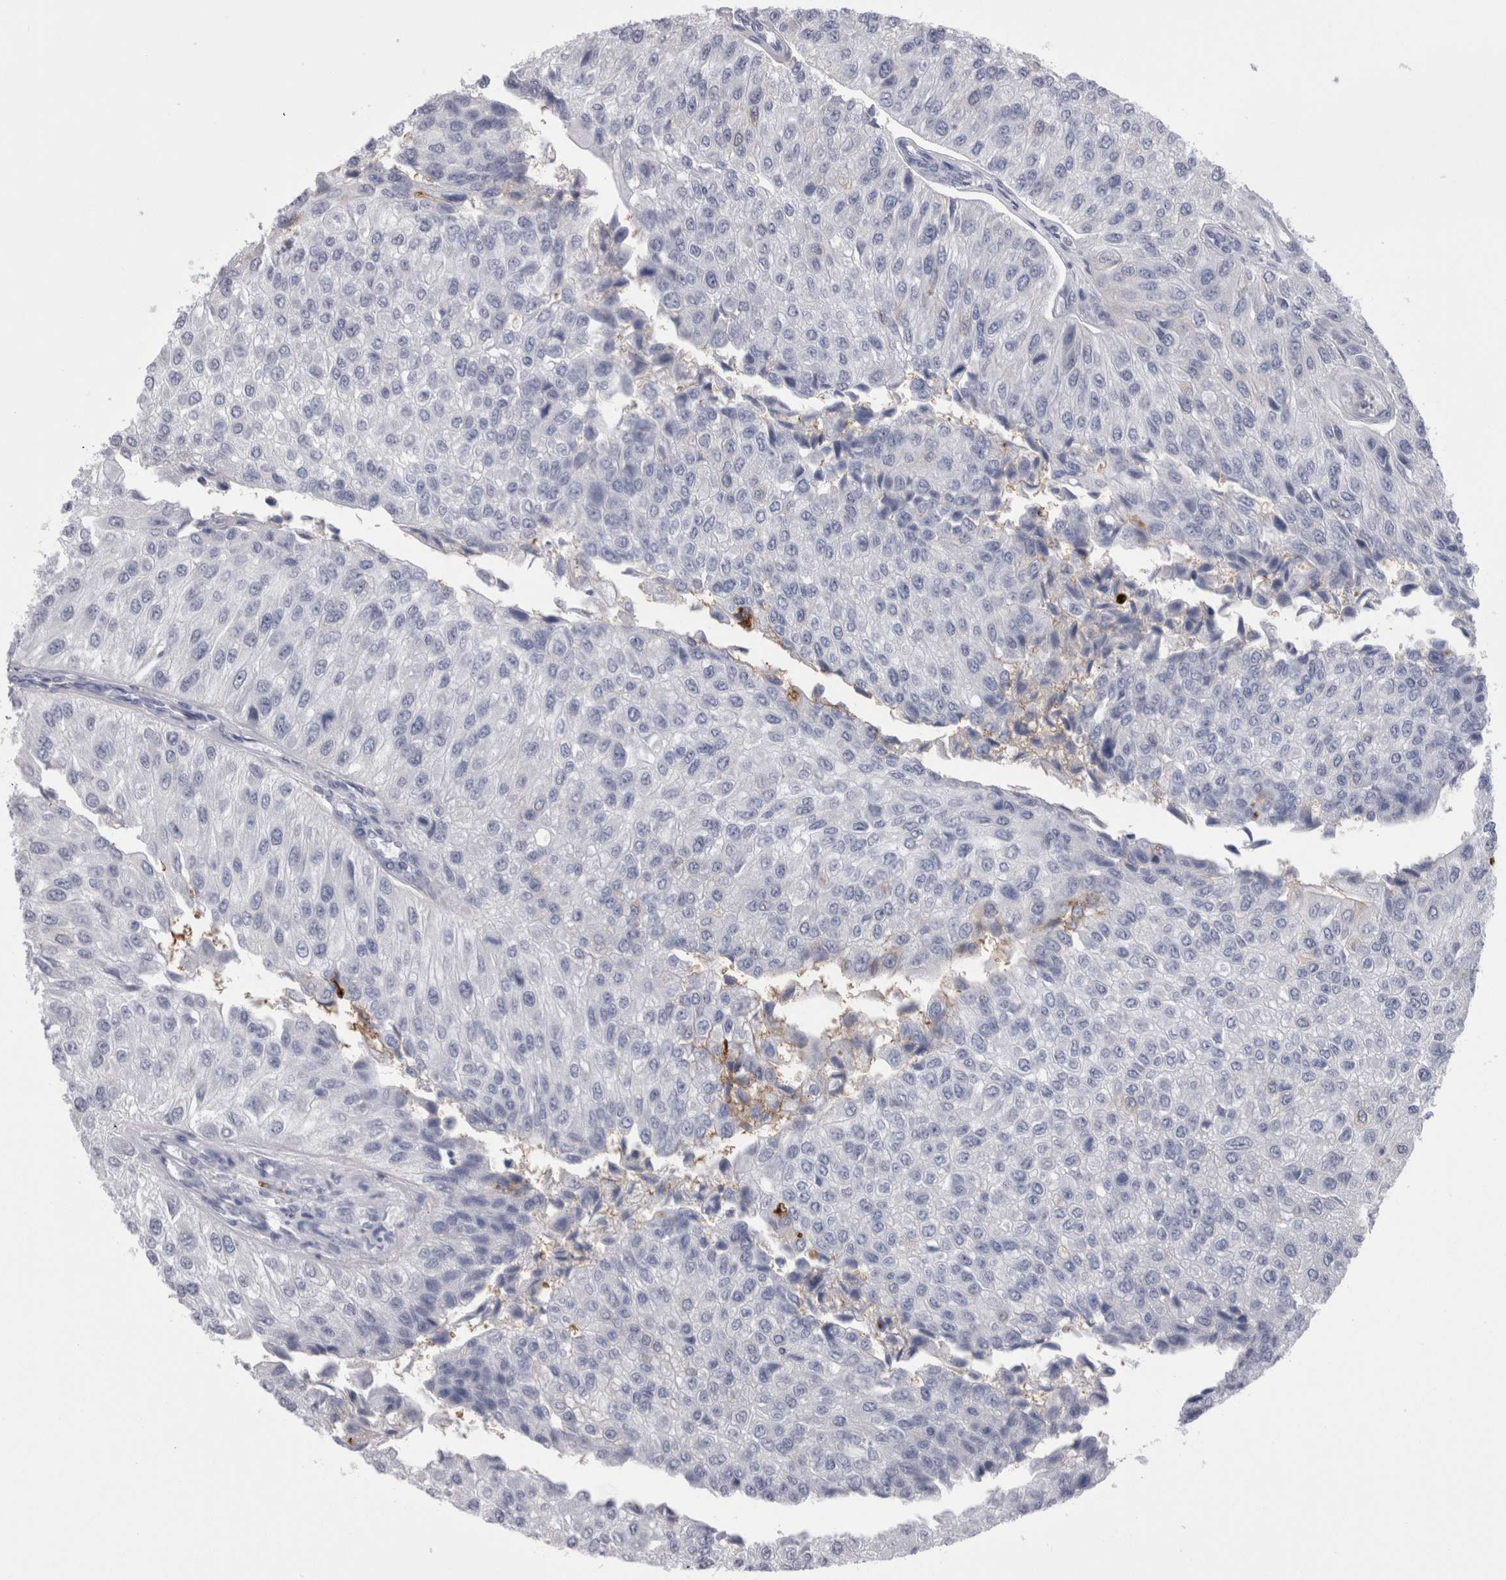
{"staining": {"intensity": "negative", "quantity": "none", "location": "none"}, "tissue": "urothelial cancer", "cell_type": "Tumor cells", "image_type": "cancer", "snomed": [{"axis": "morphology", "description": "Urothelial carcinoma, High grade"}, {"axis": "topography", "description": "Kidney"}, {"axis": "topography", "description": "Urinary bladder"}], "caption": "Immunohistochemical staining of urothelial carcinoma (high-grade) displays no significant staining in tumor cells.", "gene": "DCTN6", "patient": {"sex": "male", "age": 77}}